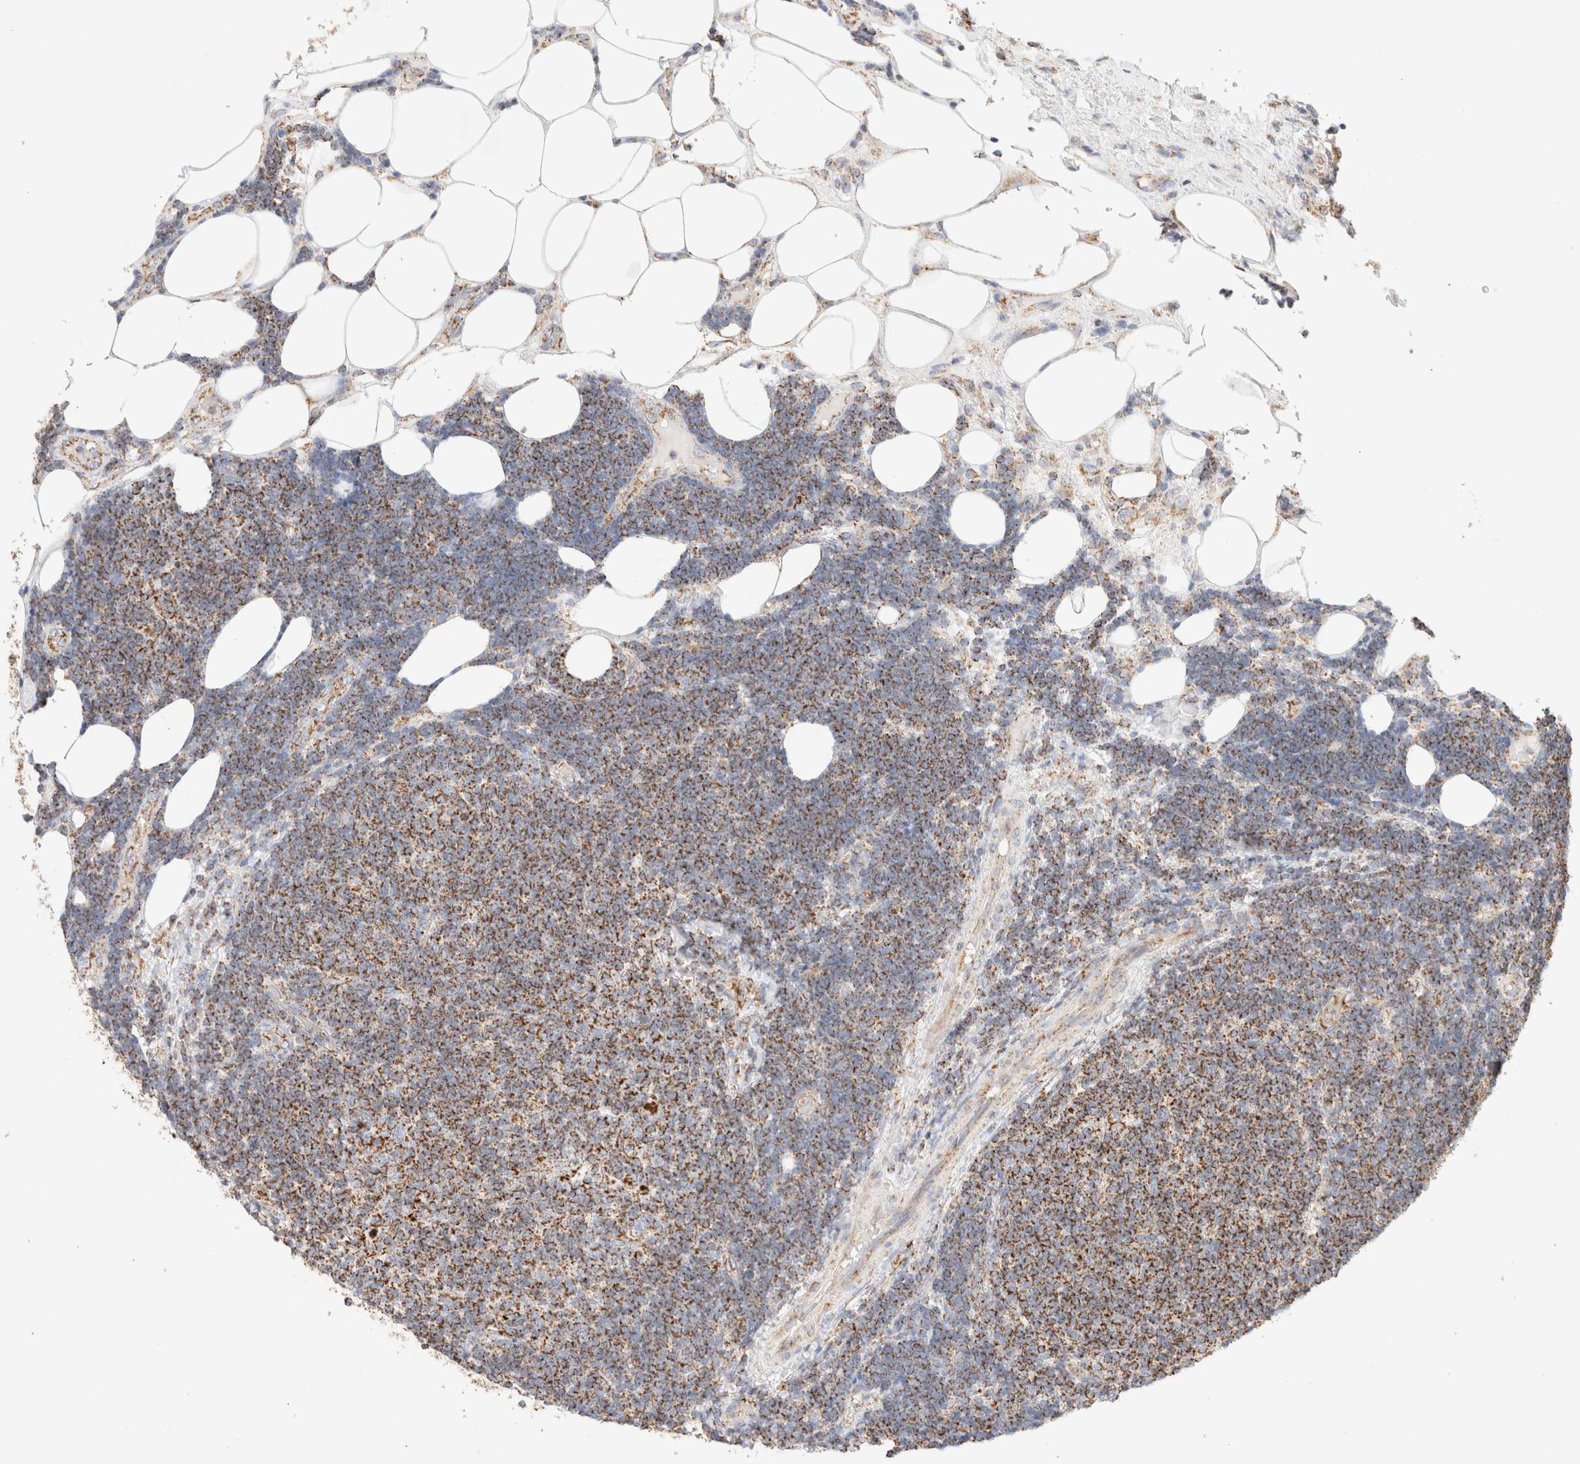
{"staining": {"intensity": "moderate", "quantity": ">75%", "location": "cytoplasmic/membranous"}, "tissue": "lymphoma", "cell_type": "Tumor cells", "image_type": "cancer", "snomed": [{"axis": "morphology", "description": "Malignant lymphoma, non-Hodgkin's type, Low grade"}, {"axis": "topography", "description": "Lymph node"}], "caption": "Immunohistochemical staining of human low-grade malignant lymphoma, non-Hodgkin's type reveals medium levels of moderate cytoplasmic/membranous positivity in approximately >75% of tumor cells.", "gene": "PHB2", "patient": {"sex": "male", "age": 83}}